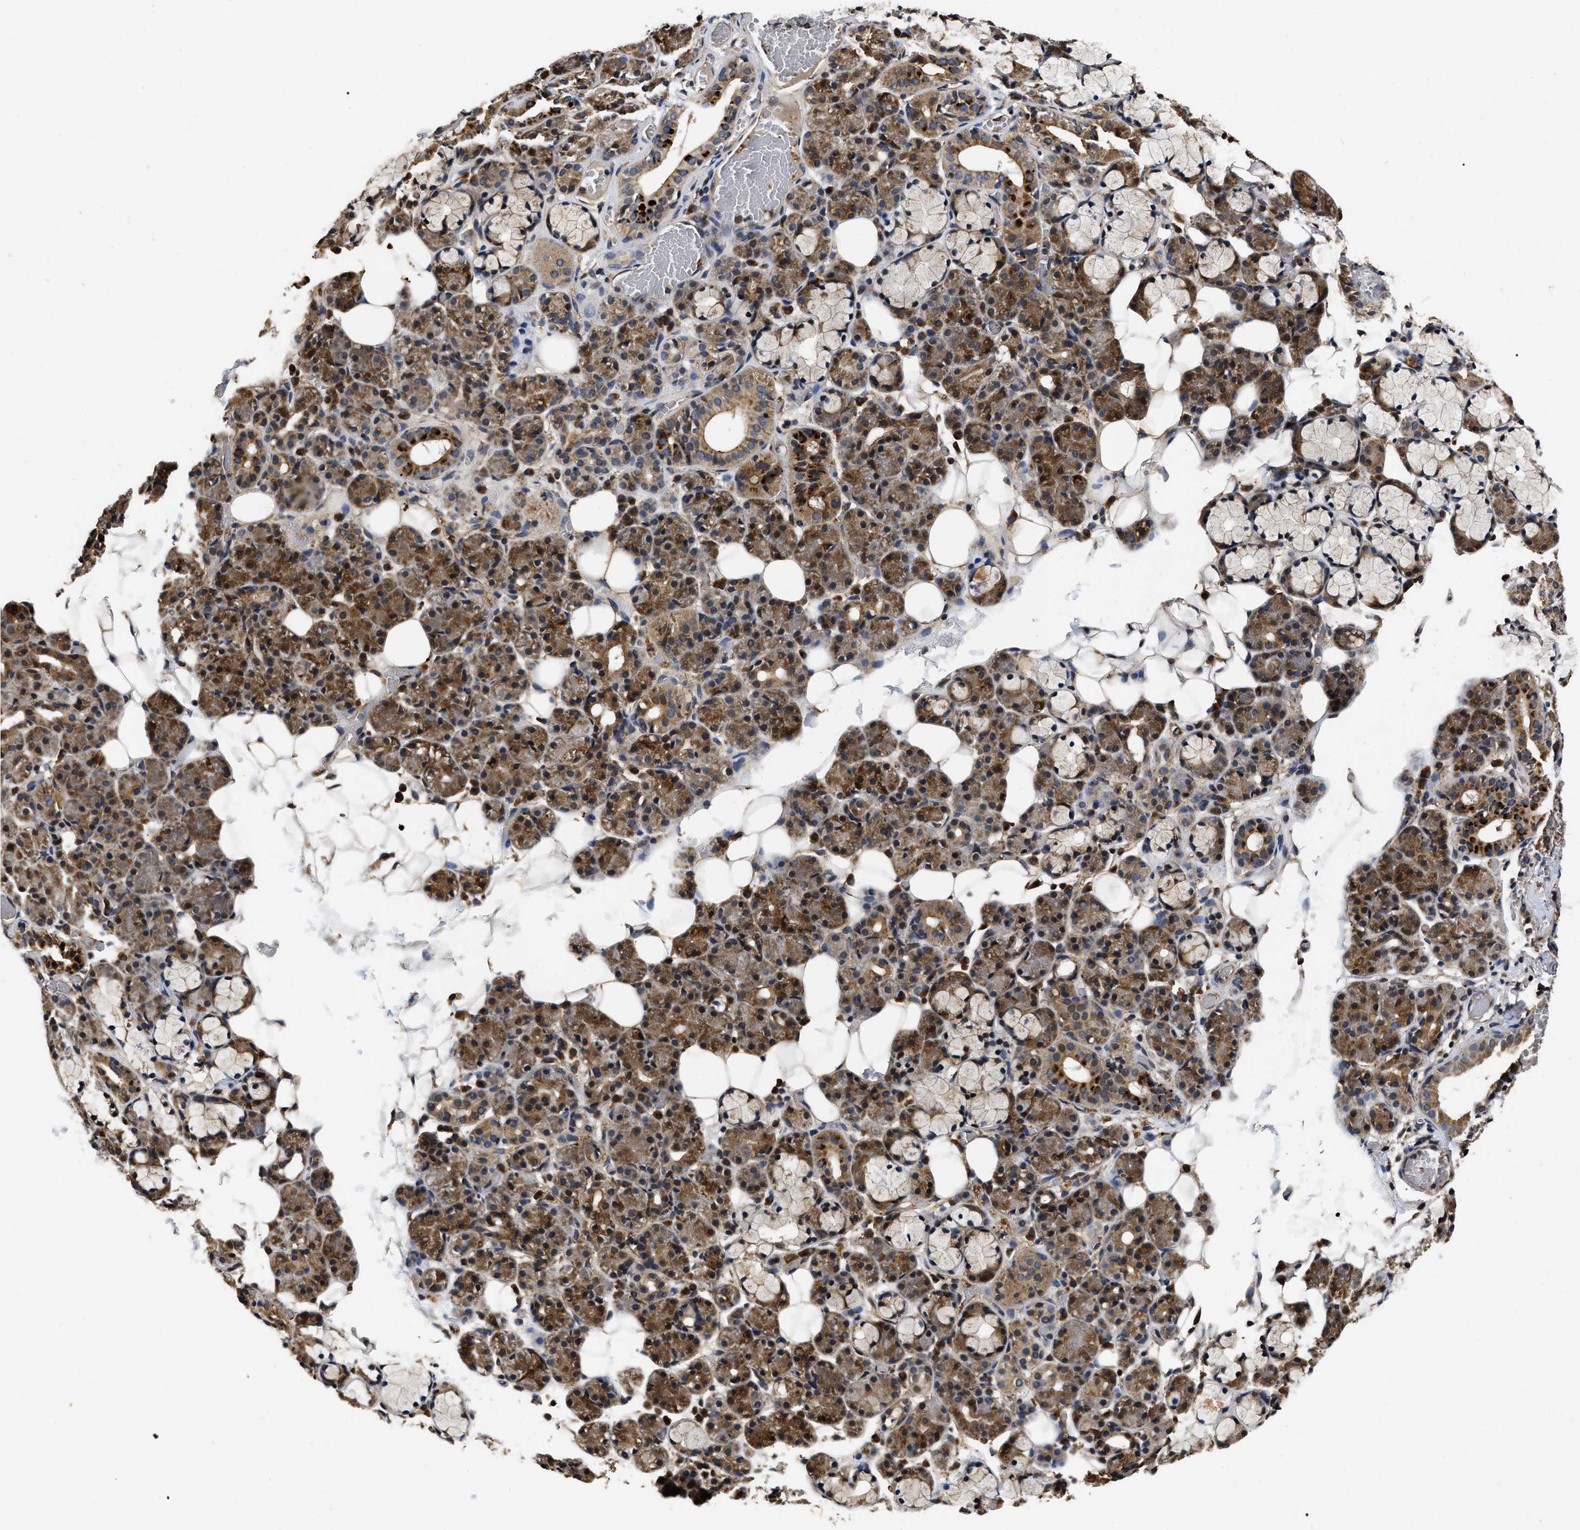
{"staining": {"intensity": "moderate", "quantity": "25%-75%", "location": "cytoplasmic/membranous"}, "tissue": "salivary gland", "cell_type": "Glandular cells", "image_type": "normal", "snomed": [{"axis": "morphology", "description": "Normal tissue, NOS"}, {"axis": "topography", "description": "Salivary gland"}], "caption": "Glandular cells show medium levels of moderate cytoplasmic/membranous expression in about 25%-75% of cells in benign salivary gland.", "gene": "ABCG8", "patient": {"sex": "male", "age": 63}}